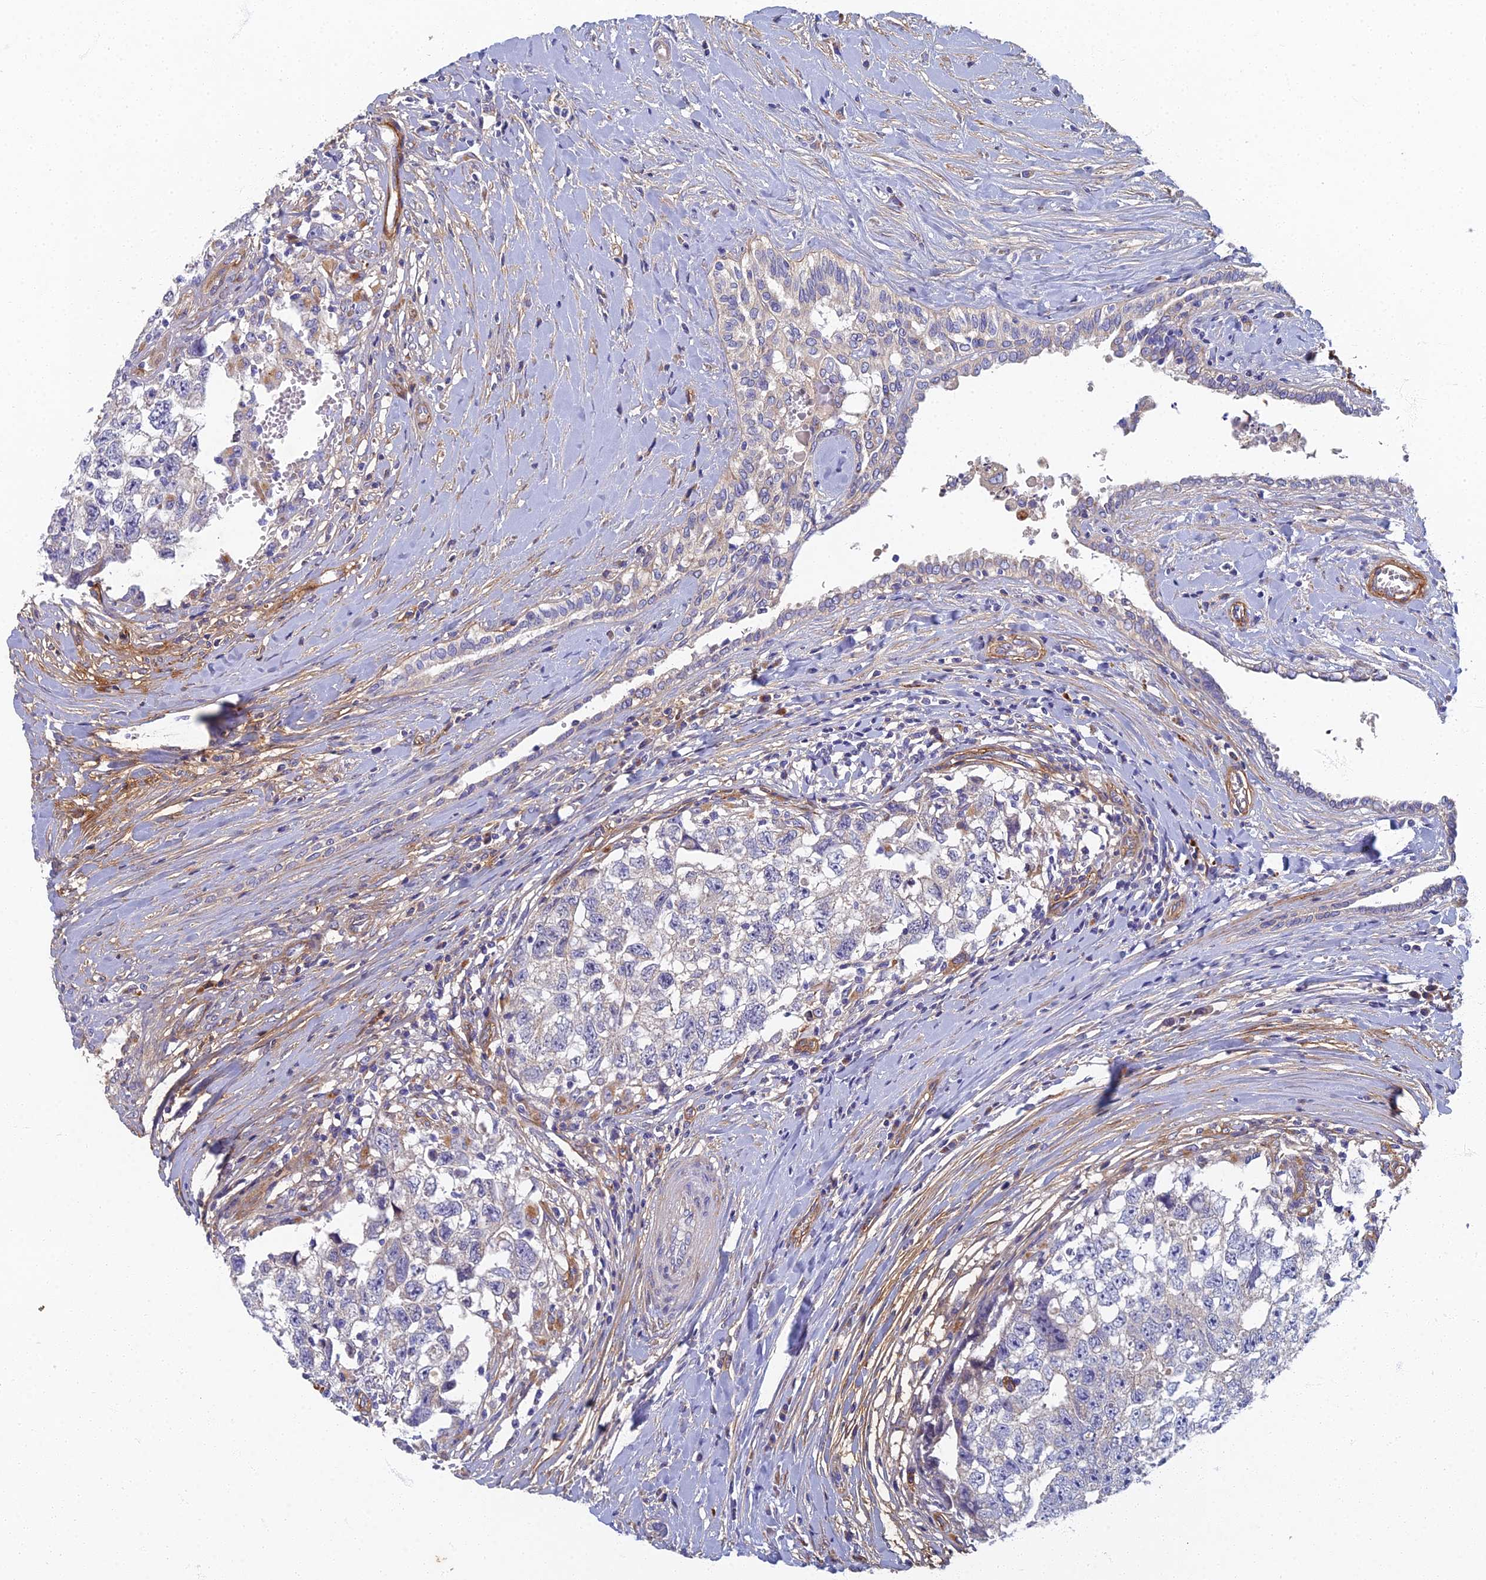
{"staining": {"intensity": "negative", "quantity": "none", "location": "none"}, "tissue": "testis cancer", "cell_type": "Tumor cells", "image_type": "cancer", "snomed": [{"axis": "morphology", "description": "Seminoma, NOS"}, {"axis": "morphology", "description": "Carcinoma, Embryonal, NOS"}, {"axis": "topography", "description": "Testis"}], "caption": "Immunohistochemistry (IHC) histopathology image of human testis cancer (embryonal carcinoma) stained for a protein (brown), which shows no expression in tumor cells.", "gene": "RNASEK", "patient": {"sex": "male", "age": 29}}